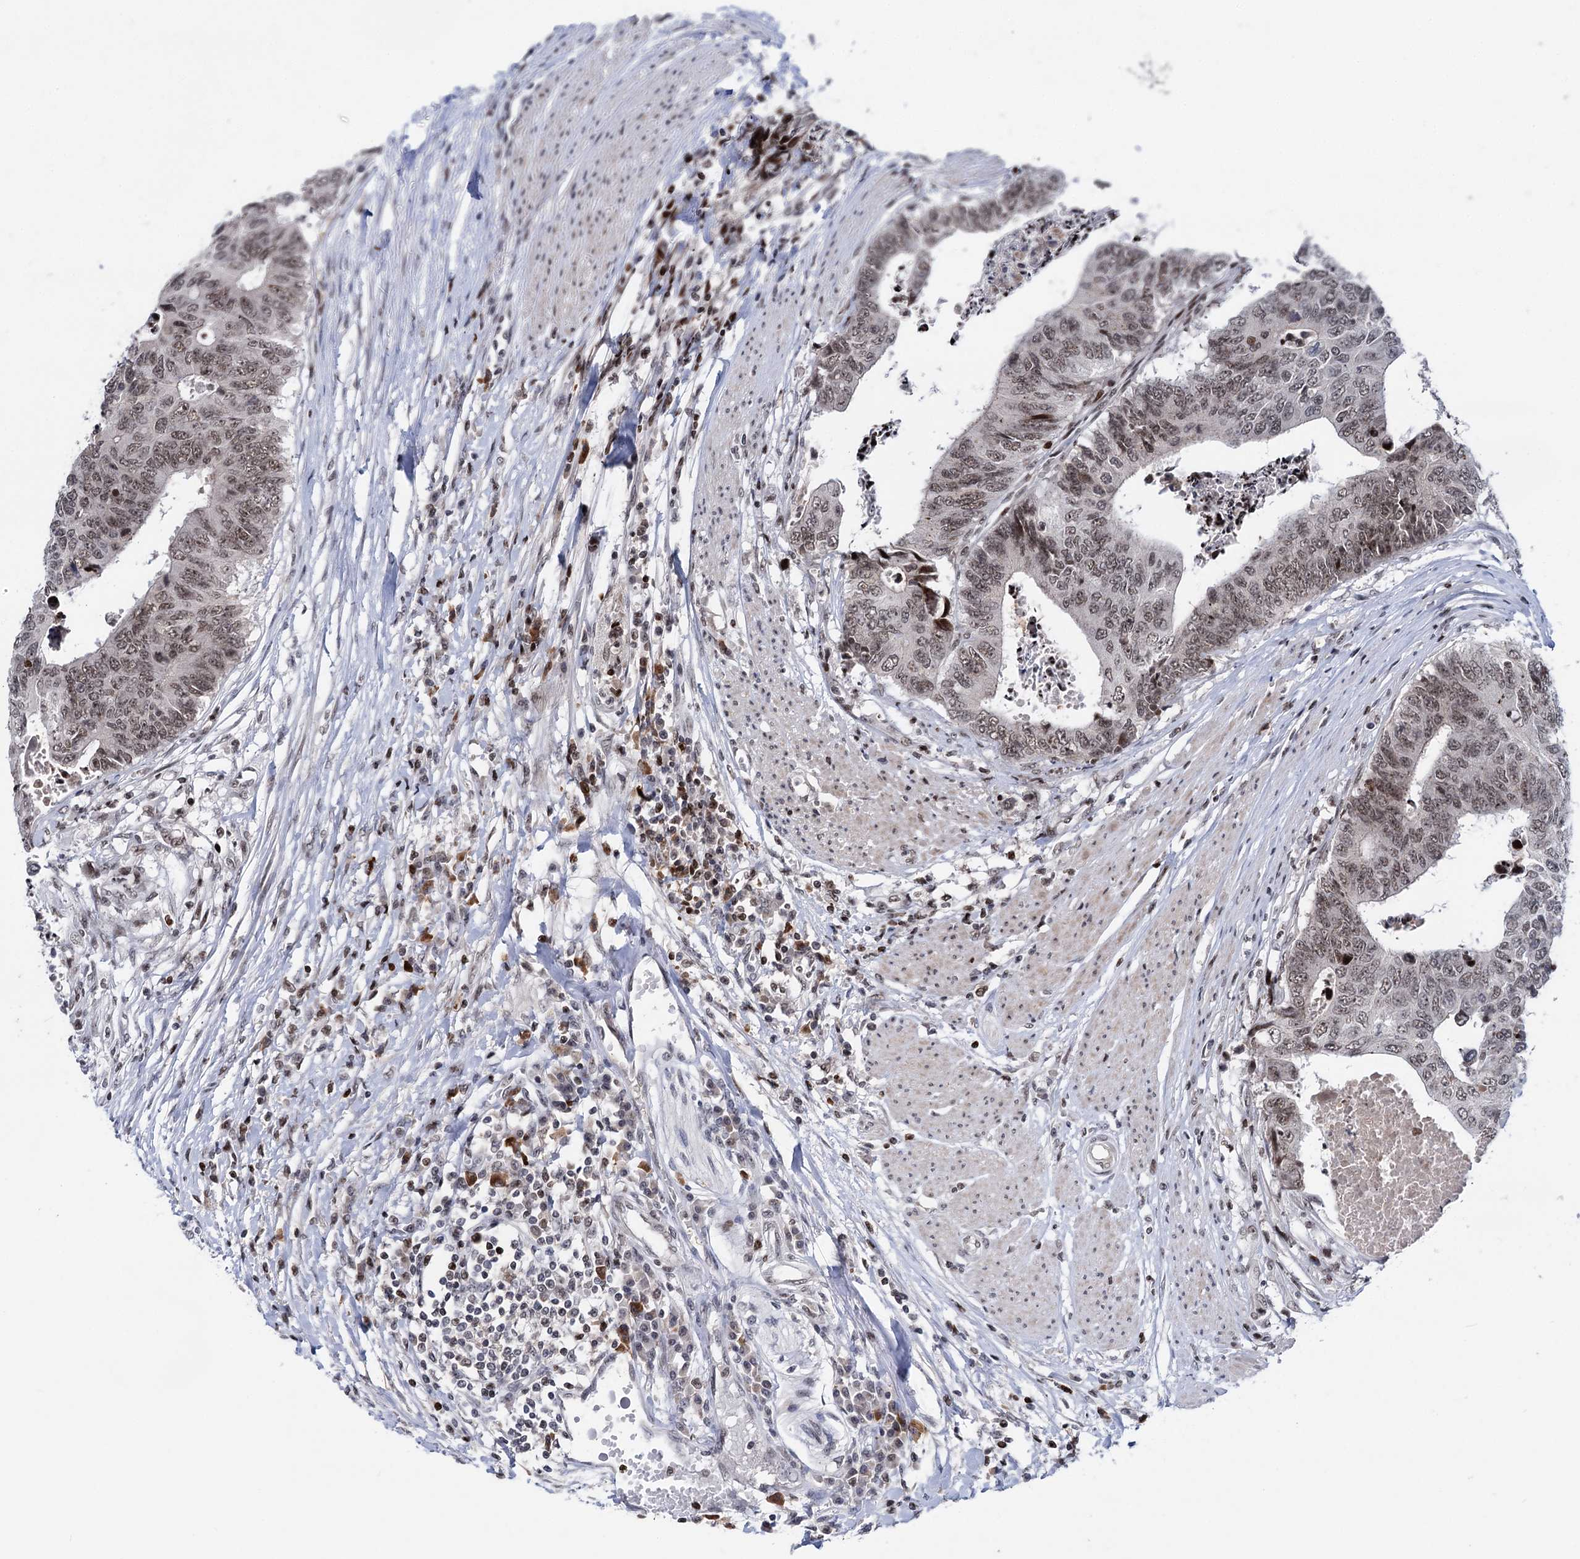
{"staining": {"intensity": "weak", "quantity": ">75%", "location": "nuclear"}, "tissue": "colorectal cancer", "cell_type": "Tumor cells", "image_type": "cancer", "snomed": [{"axis": "morphology", "description": "Adenocarcinoma, NOS"}, {"axis": "topography", "description": "Rectum"}], "caption": "Immunohistochemical staining of human colorectal adenocarcinoma demonstrates low levels of weak nuclear protein expression in about >75% of tumor cells. (DAB (3,3'-diaminobenzidine) IHC, brown staining for protein, blue staining for nuclei).", "gene": "ZCCHC10", "patient": {"sex": "male", "age": 84}}